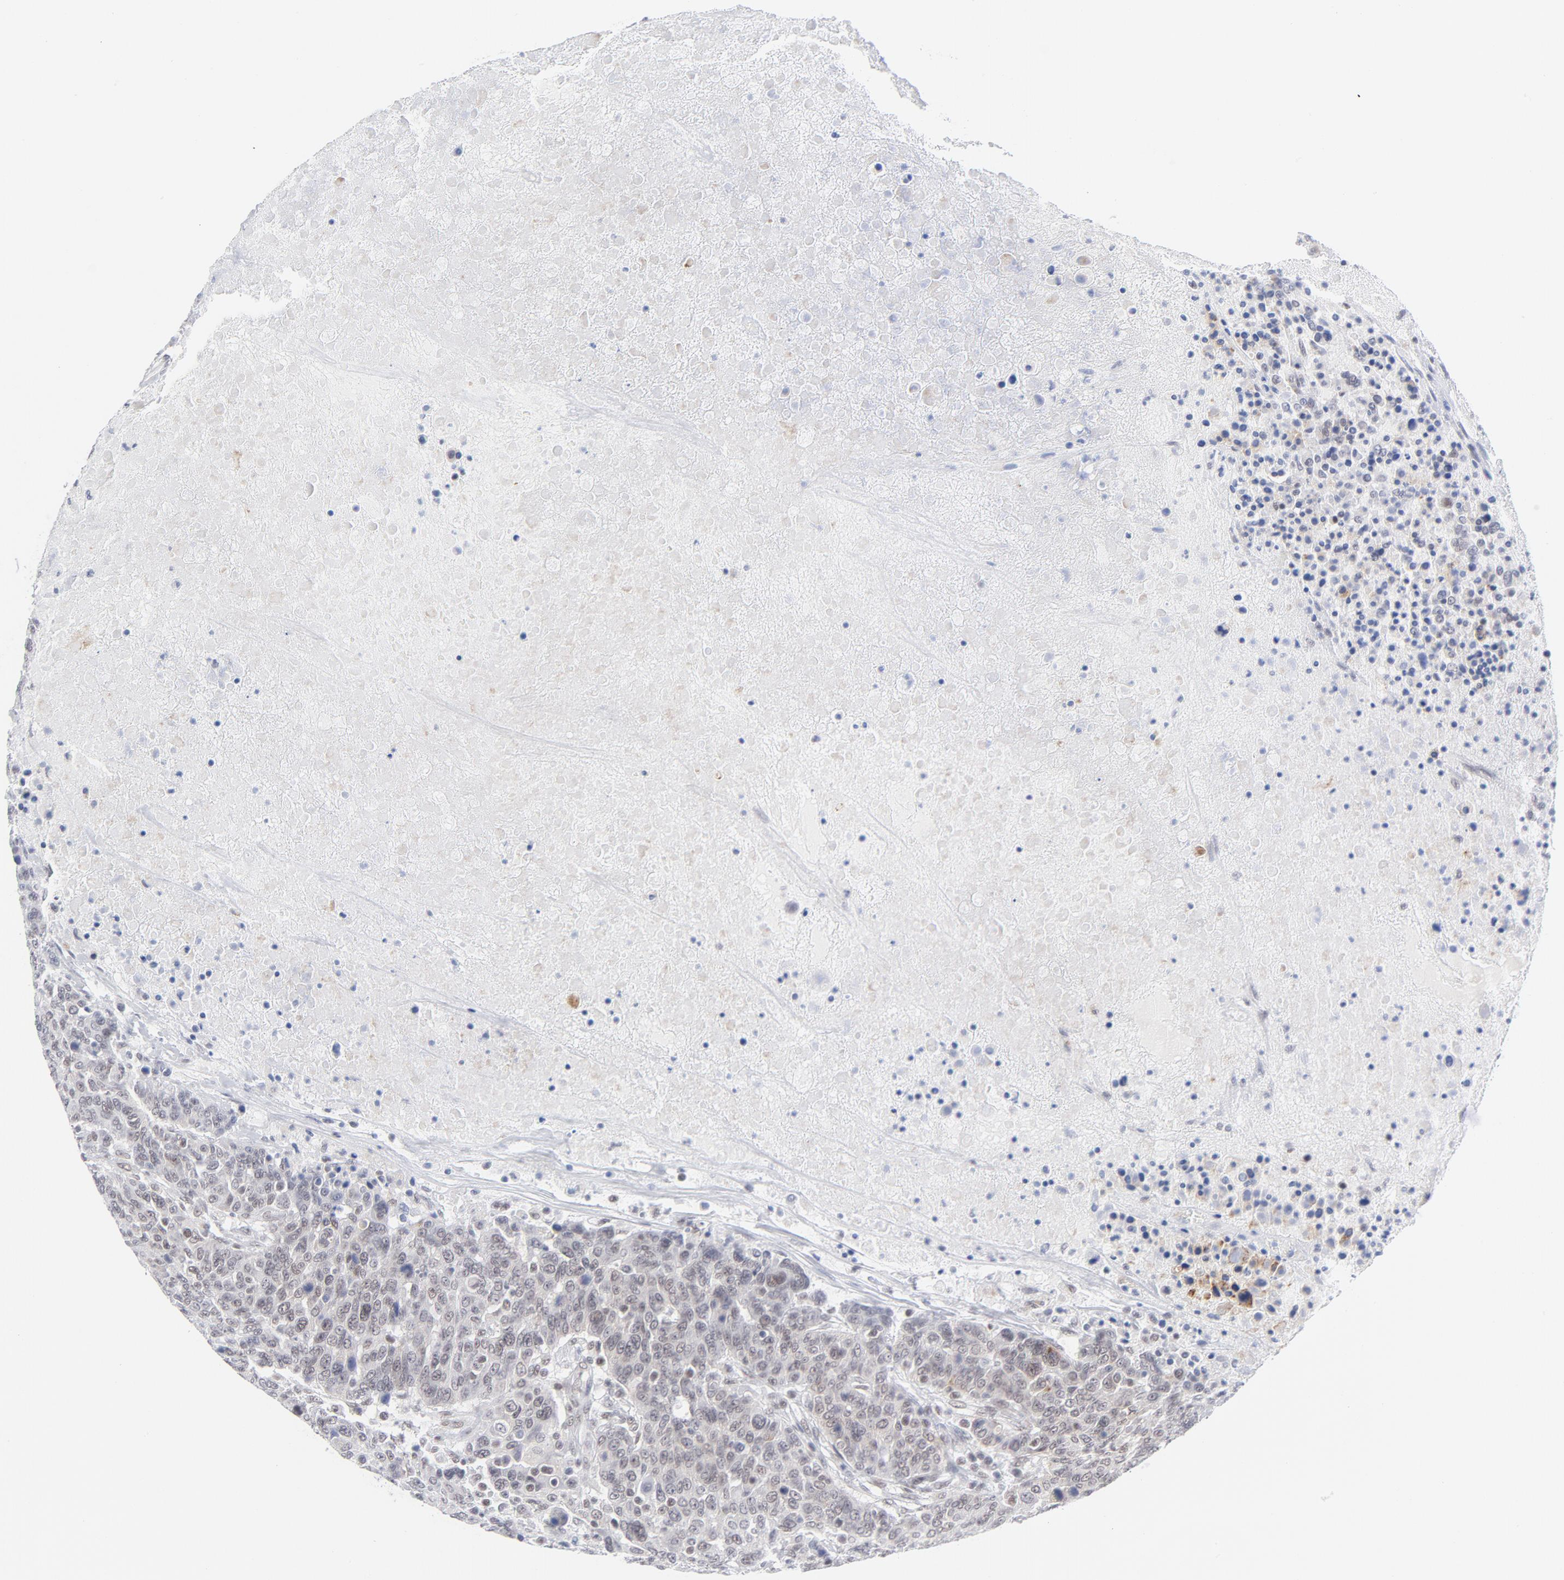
{"staining": {"intensity": "weak", "quantity": "25%-75%", "location": "cytoplasmic/membranous,nuclear"}, "tissue": "breast cancer", "cell_type": "Tumor cells", "image_type": "cancer", "snomed": [{"axis": "morphology", "description": "Duct carcinoma"}, {"axis": "topography", "description": "Breast"}], "caption": "The photomicrograph reveals a brown stain indicating the presence of a protein in the cytoplasmic/membranous and nuclear of tumor cells in breast cancer (infiltrating ductal carcinoma).", "gene": "BAP1", "patient": {"sex": "female", "age": 37}}